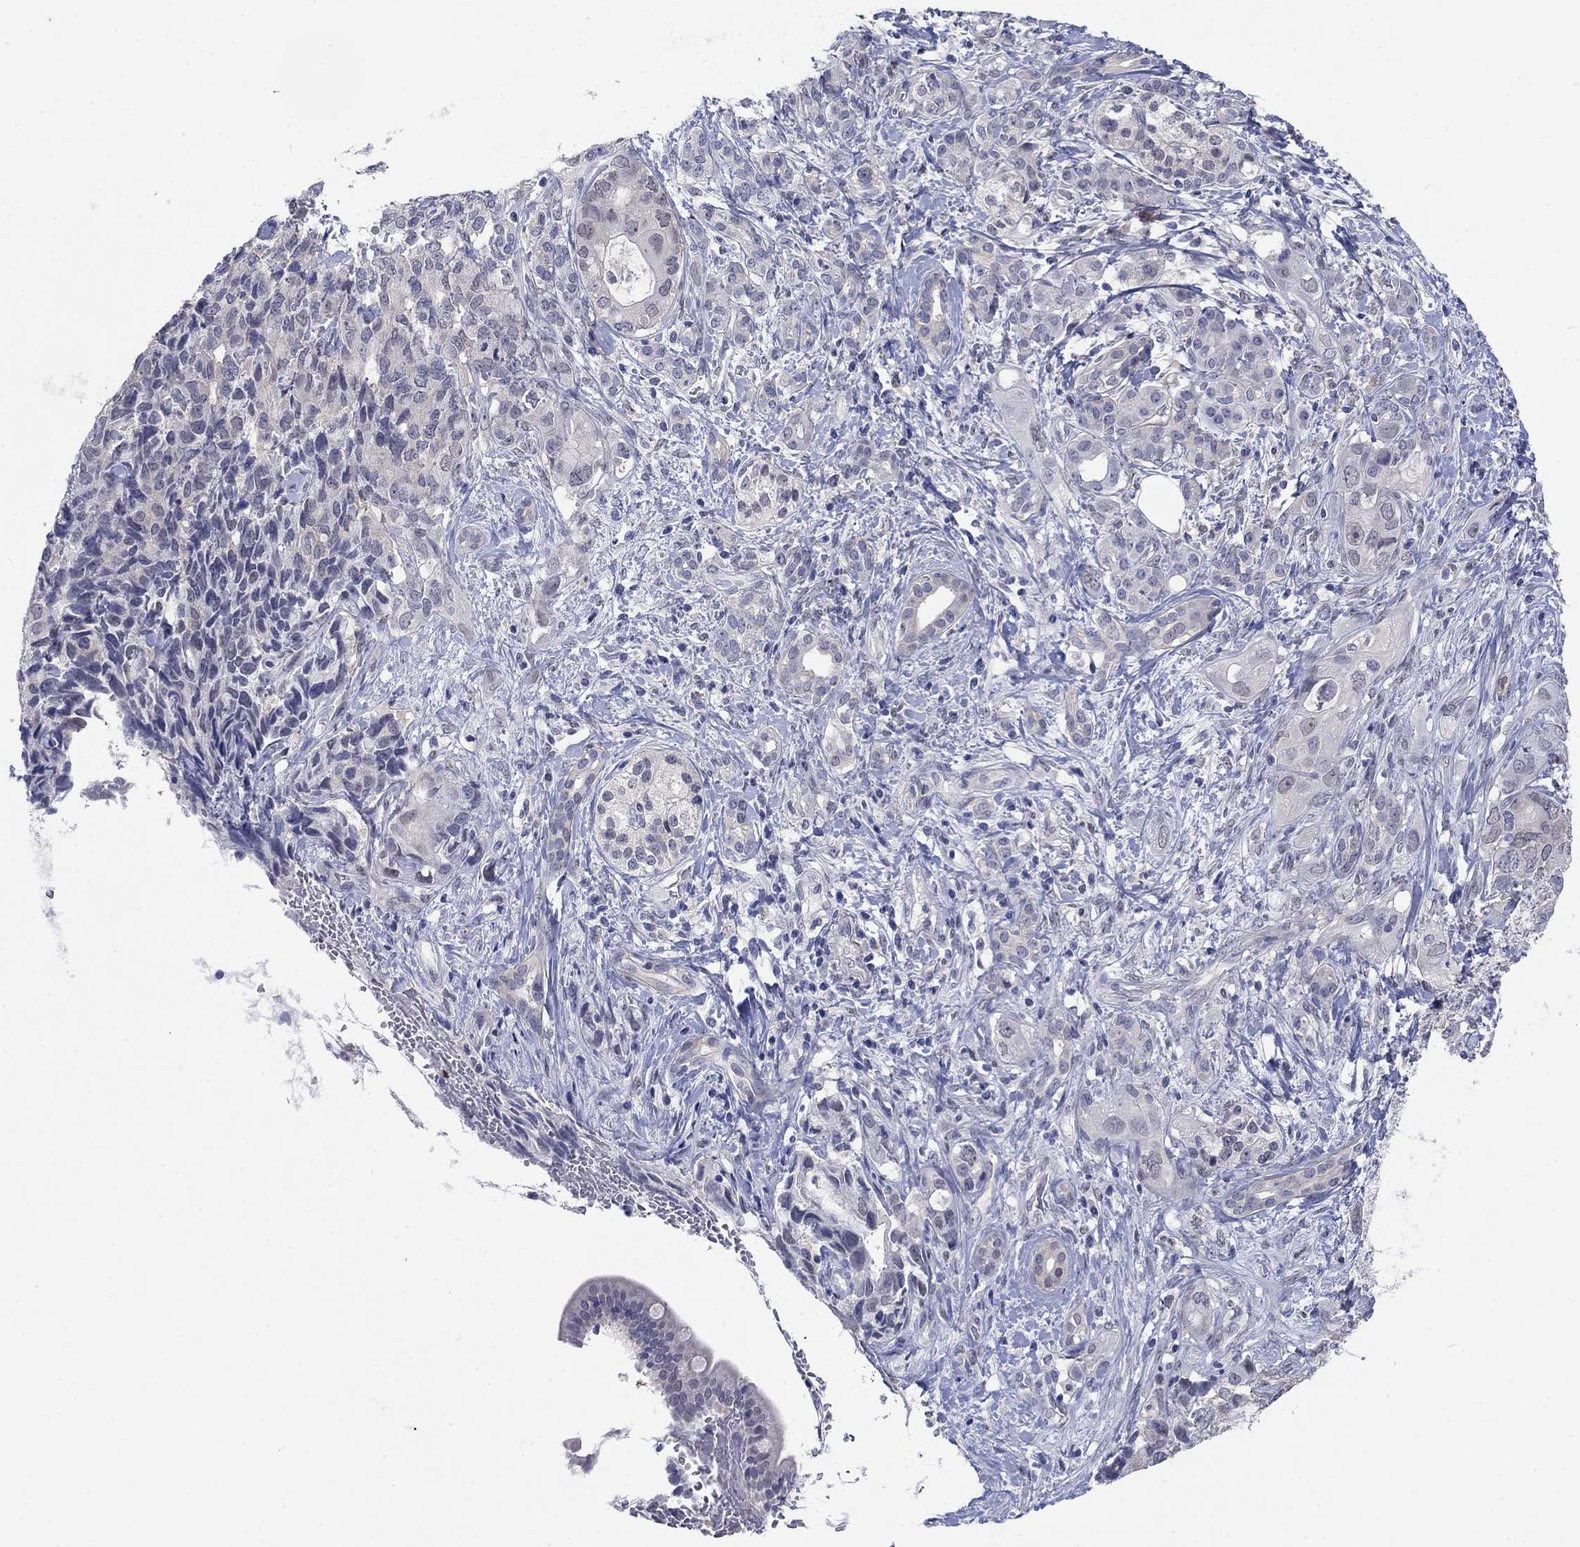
{"staining": {"intensity": "negative", "quantity": "none", "location": "none"}, "tissue": "pancreatic cancer", "cell_type": "Tumor cells", "image_type": "cancer", "snomed": [{"axis": "morphology", "description": "Adenocarcinoma, NOS"}, {"axis": "topography", "description": "Pancreas"}], "caption": "This is a histopathology image of immunohistochemistry (IHC) staining of pancreatic cancer, which shows no staining in tumor cells.", "gene": "EGFLAM", "patient": {"sex": "female", "age": 56}}